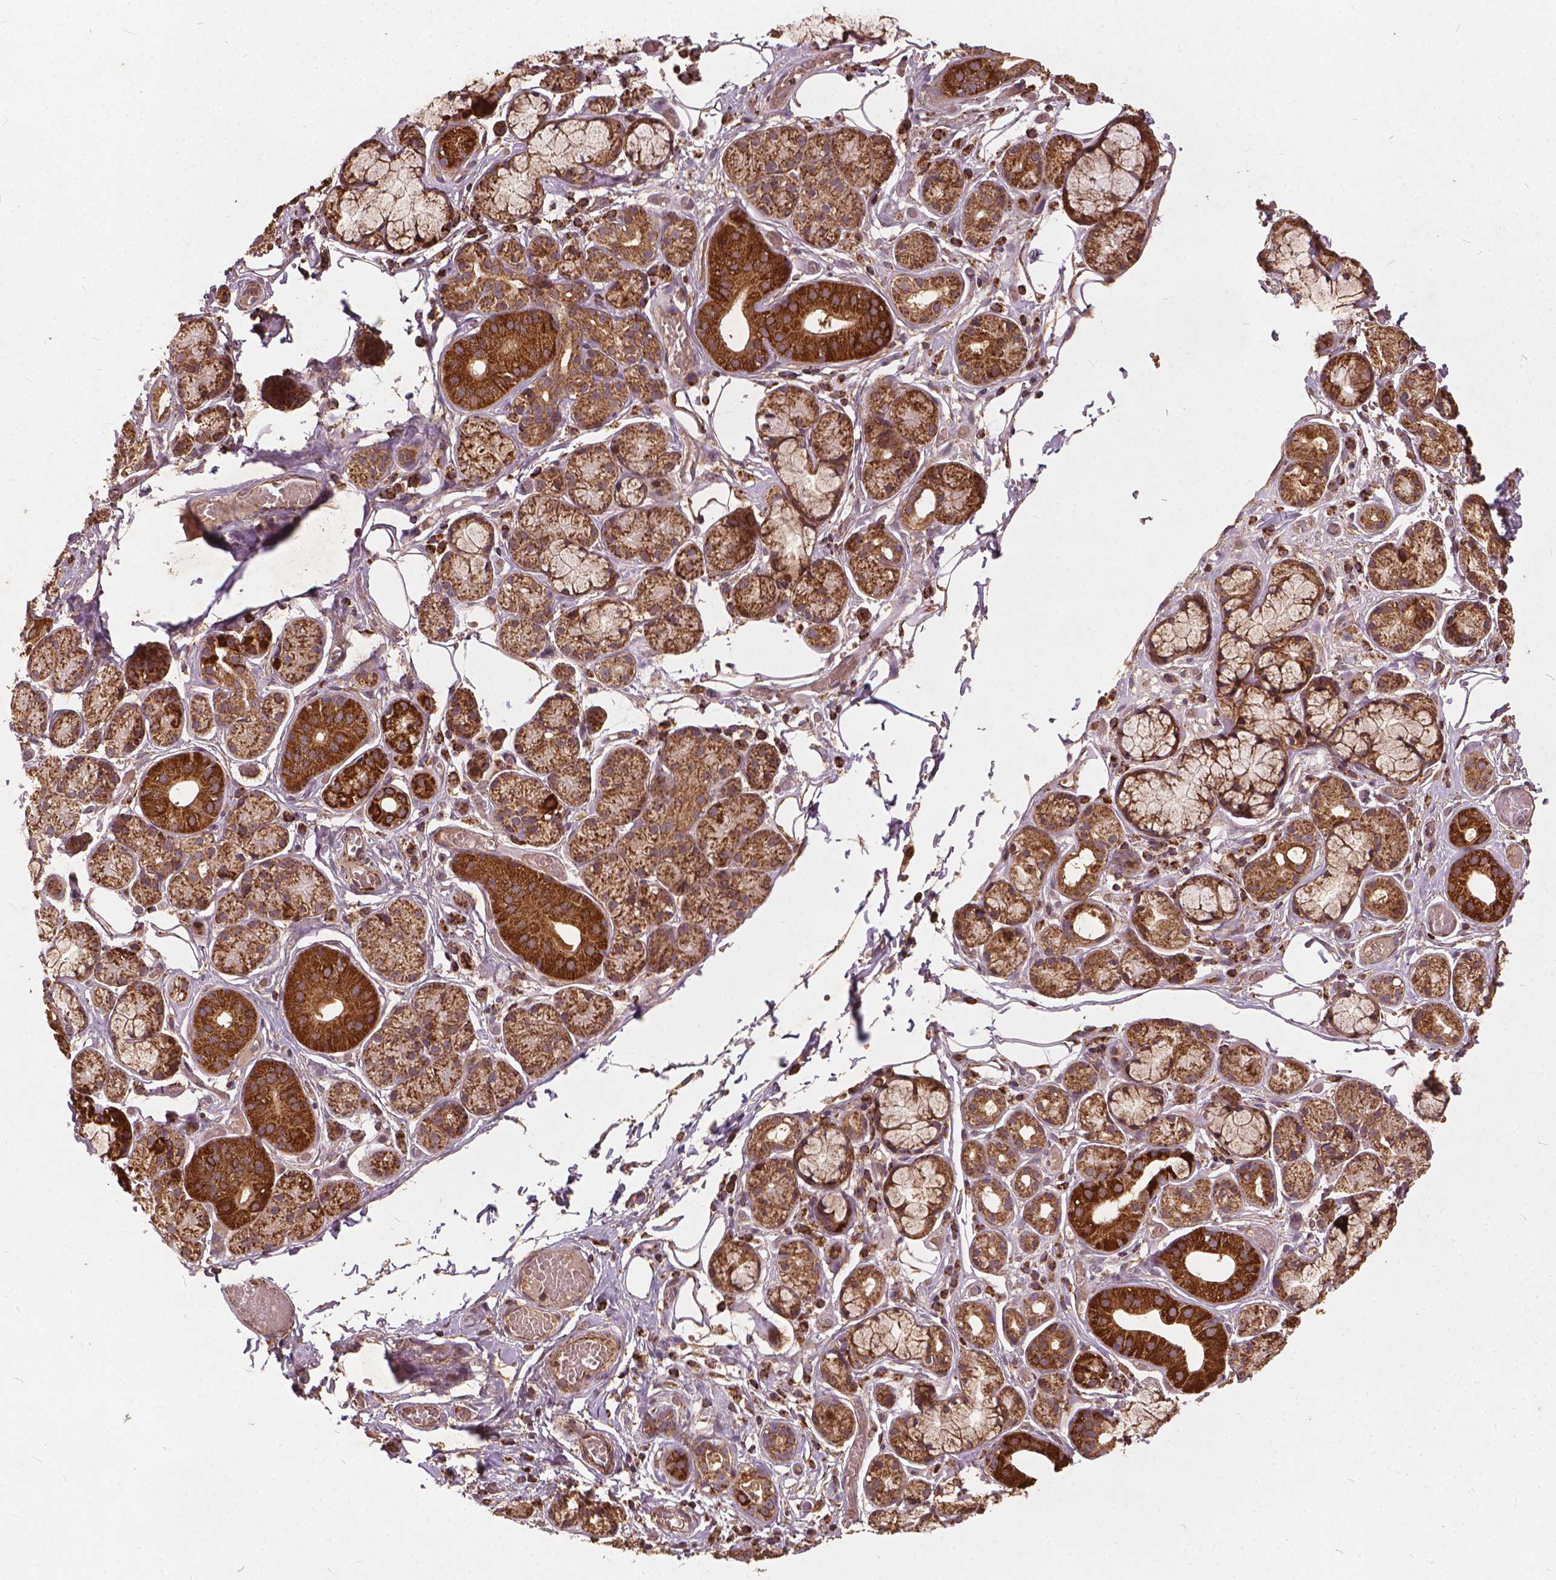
{"staining": {"intensity": "strong", "quantity": "25%-75%", "location": "cytoplasmic/membranous"}, "tissue": "salivary gland", "cell_type": "Glandular cells", "image_type": "normal", "snomed": [{"axis": "morphology", "description": "Normal tissue, NOS"}, {"axis": "topography", "description": "Salivary gland"}, {"axis": "topography", "description": "Peripheral nerve tissue"}], "caption": "Salivary gland stained for a protein exhibits strong cytoplasmic/membranous positivity in glandular cells. Using DAB (brown) and hematoxylin (blue) stains, captured at high magnification using brightfield microscopy.", "gene": "UBXN2A", "patient": {"sex": "male", "age": 71}}